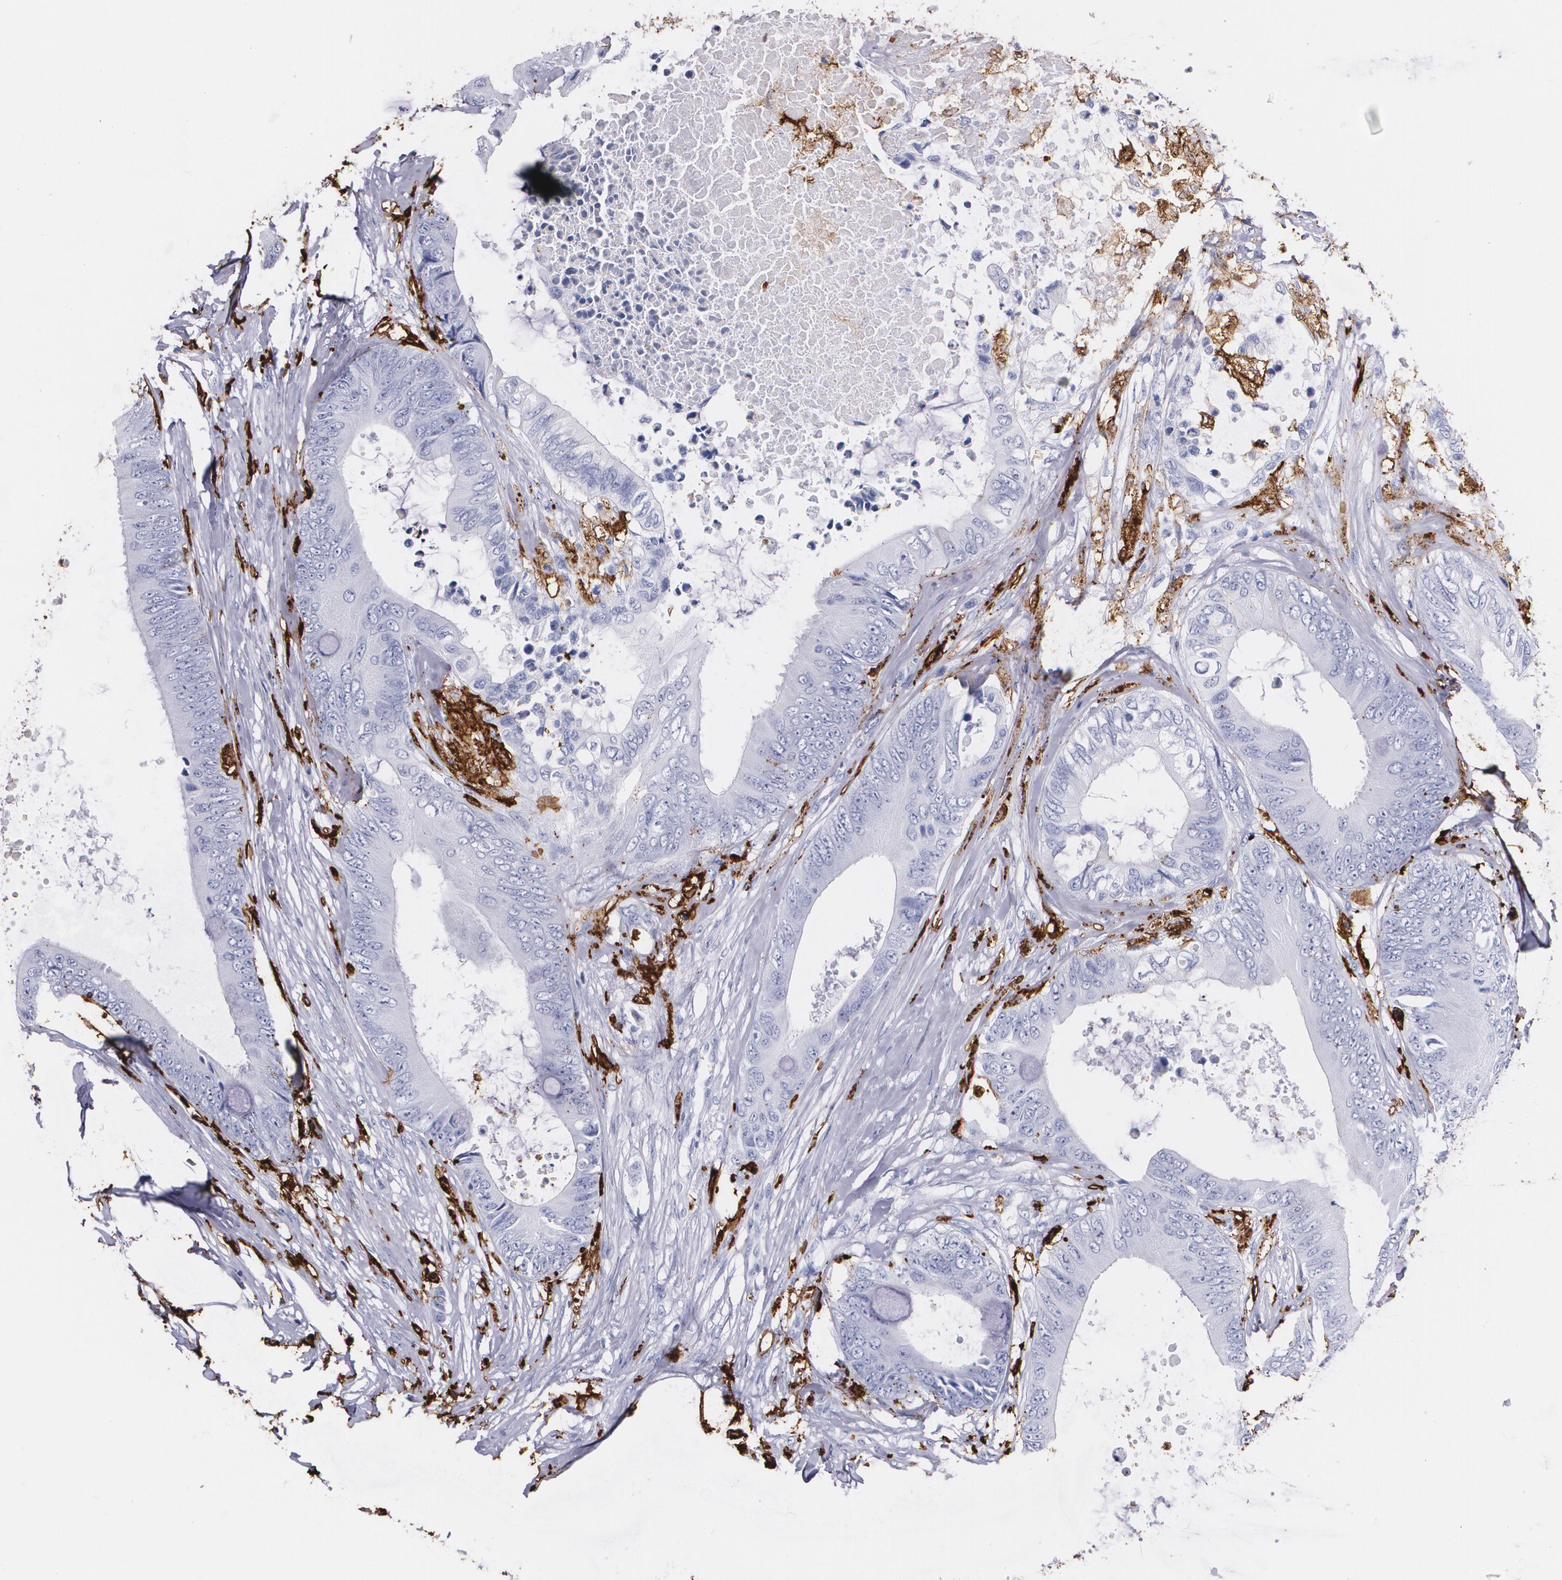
{"staining": {"intensity": "negative", "quantity": "none", "location": "none"}, "tissue": "colorectal cancer", "cell_type": "Tumor cells", "image_type": "cancer", "snomed": [{"axis": "morphology", "description": "Normal tissue, NOS"}, {"axis": "morphology", "description": "Adenocarcinoma, NOS"}, {"axis": "topography", "description": "Rectum"}, {"axis": "topography", "description": "Peripheral nerve tissue"}], "caption": "Colorectal adenocarcinoma was stained to show a protein in brown. There is no significant staining in tumor cells.", "gene": "HLA-DRA", "patient": {"sex": "female", "age": 77}}